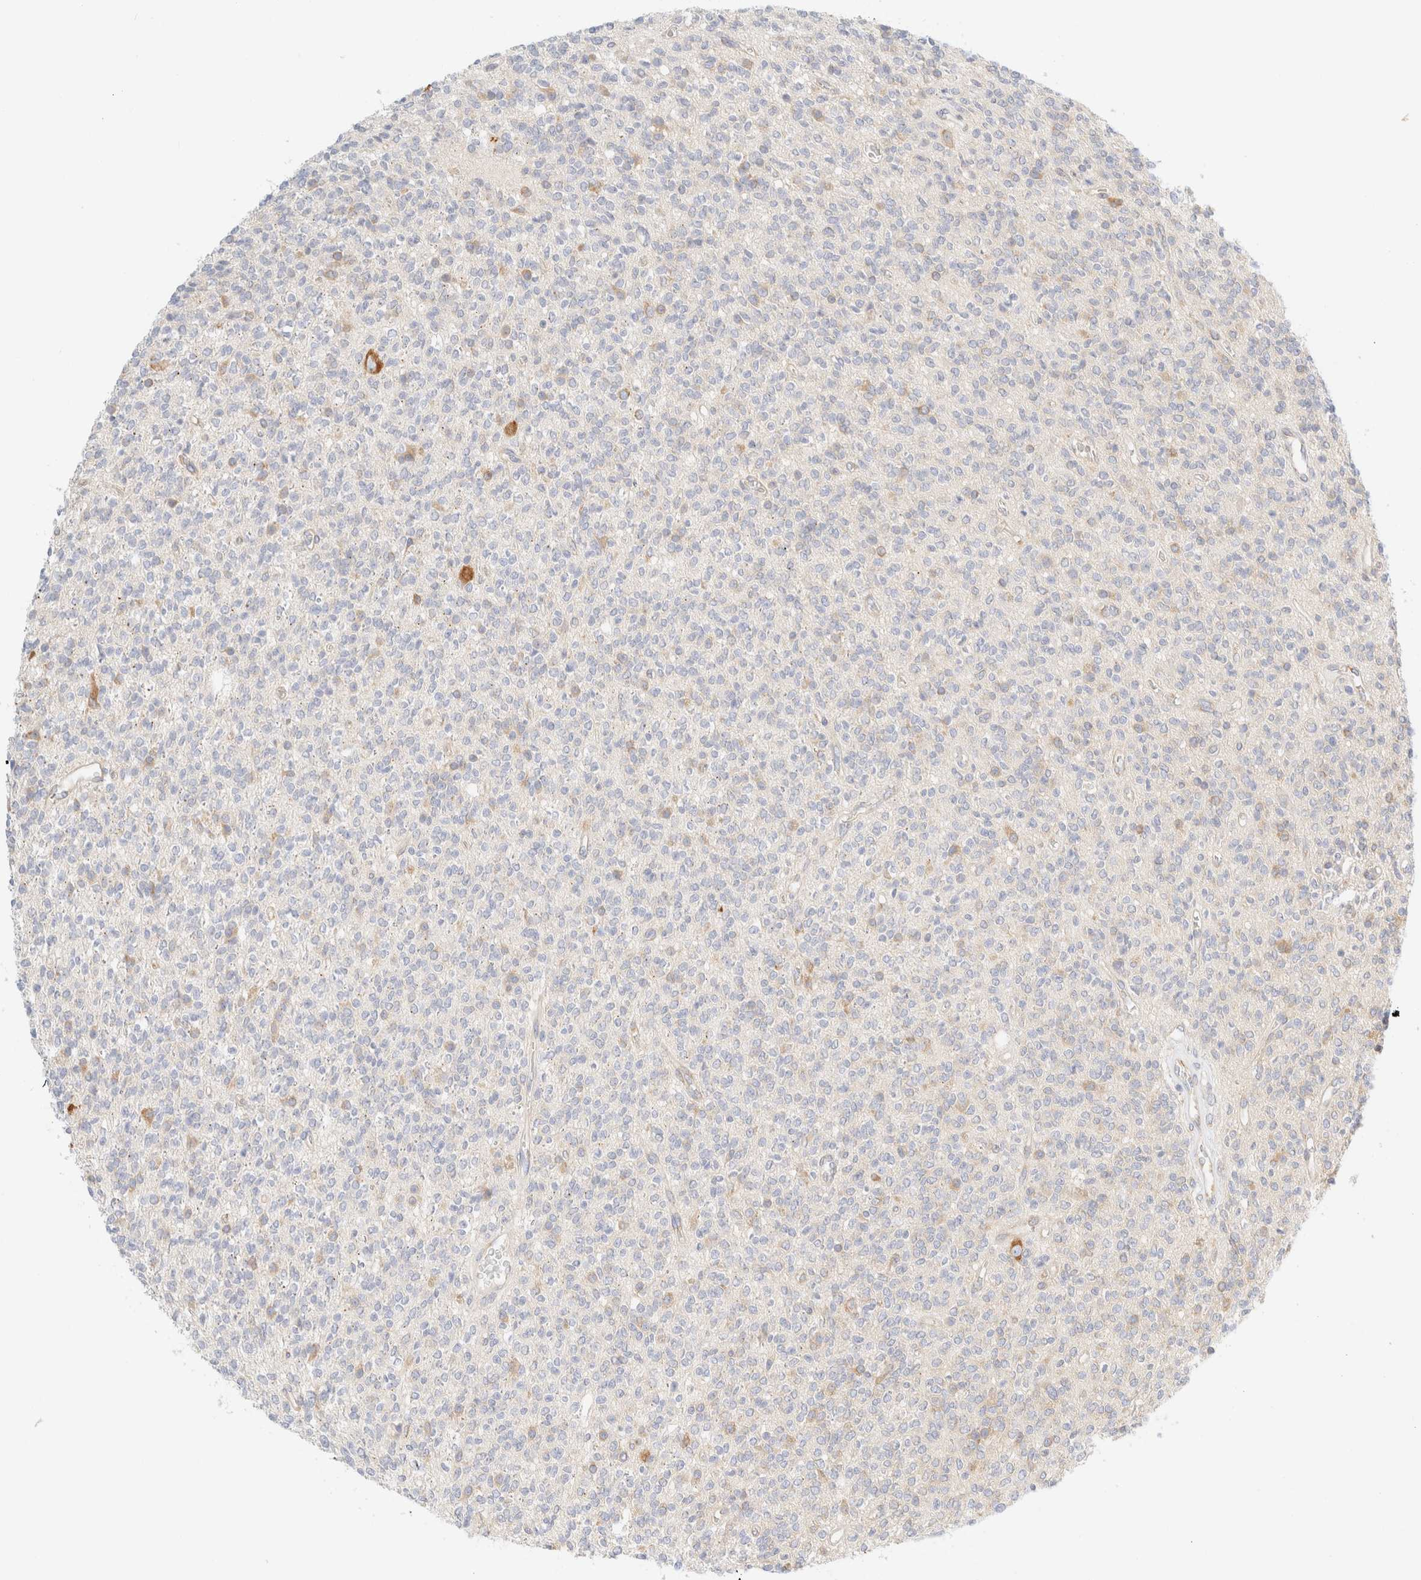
{"staining": {"intensity": "negative", "quantity": "none", "location": "none"}, "tissue": "glioma", "cell_type": "Tumor cells", "image_type": "cancer", "snomed": [{"axis": "morphology", "description": "Glioma, malignant, High grade"}, {"axis": "topography", "description": "Brain"}], "caption": "Glioma was stained to show a protein in brown. There is no significant expression in tumor cells.", "gene": "ZC2HC1A", "patient": {"sex": "male", "age": 34}}